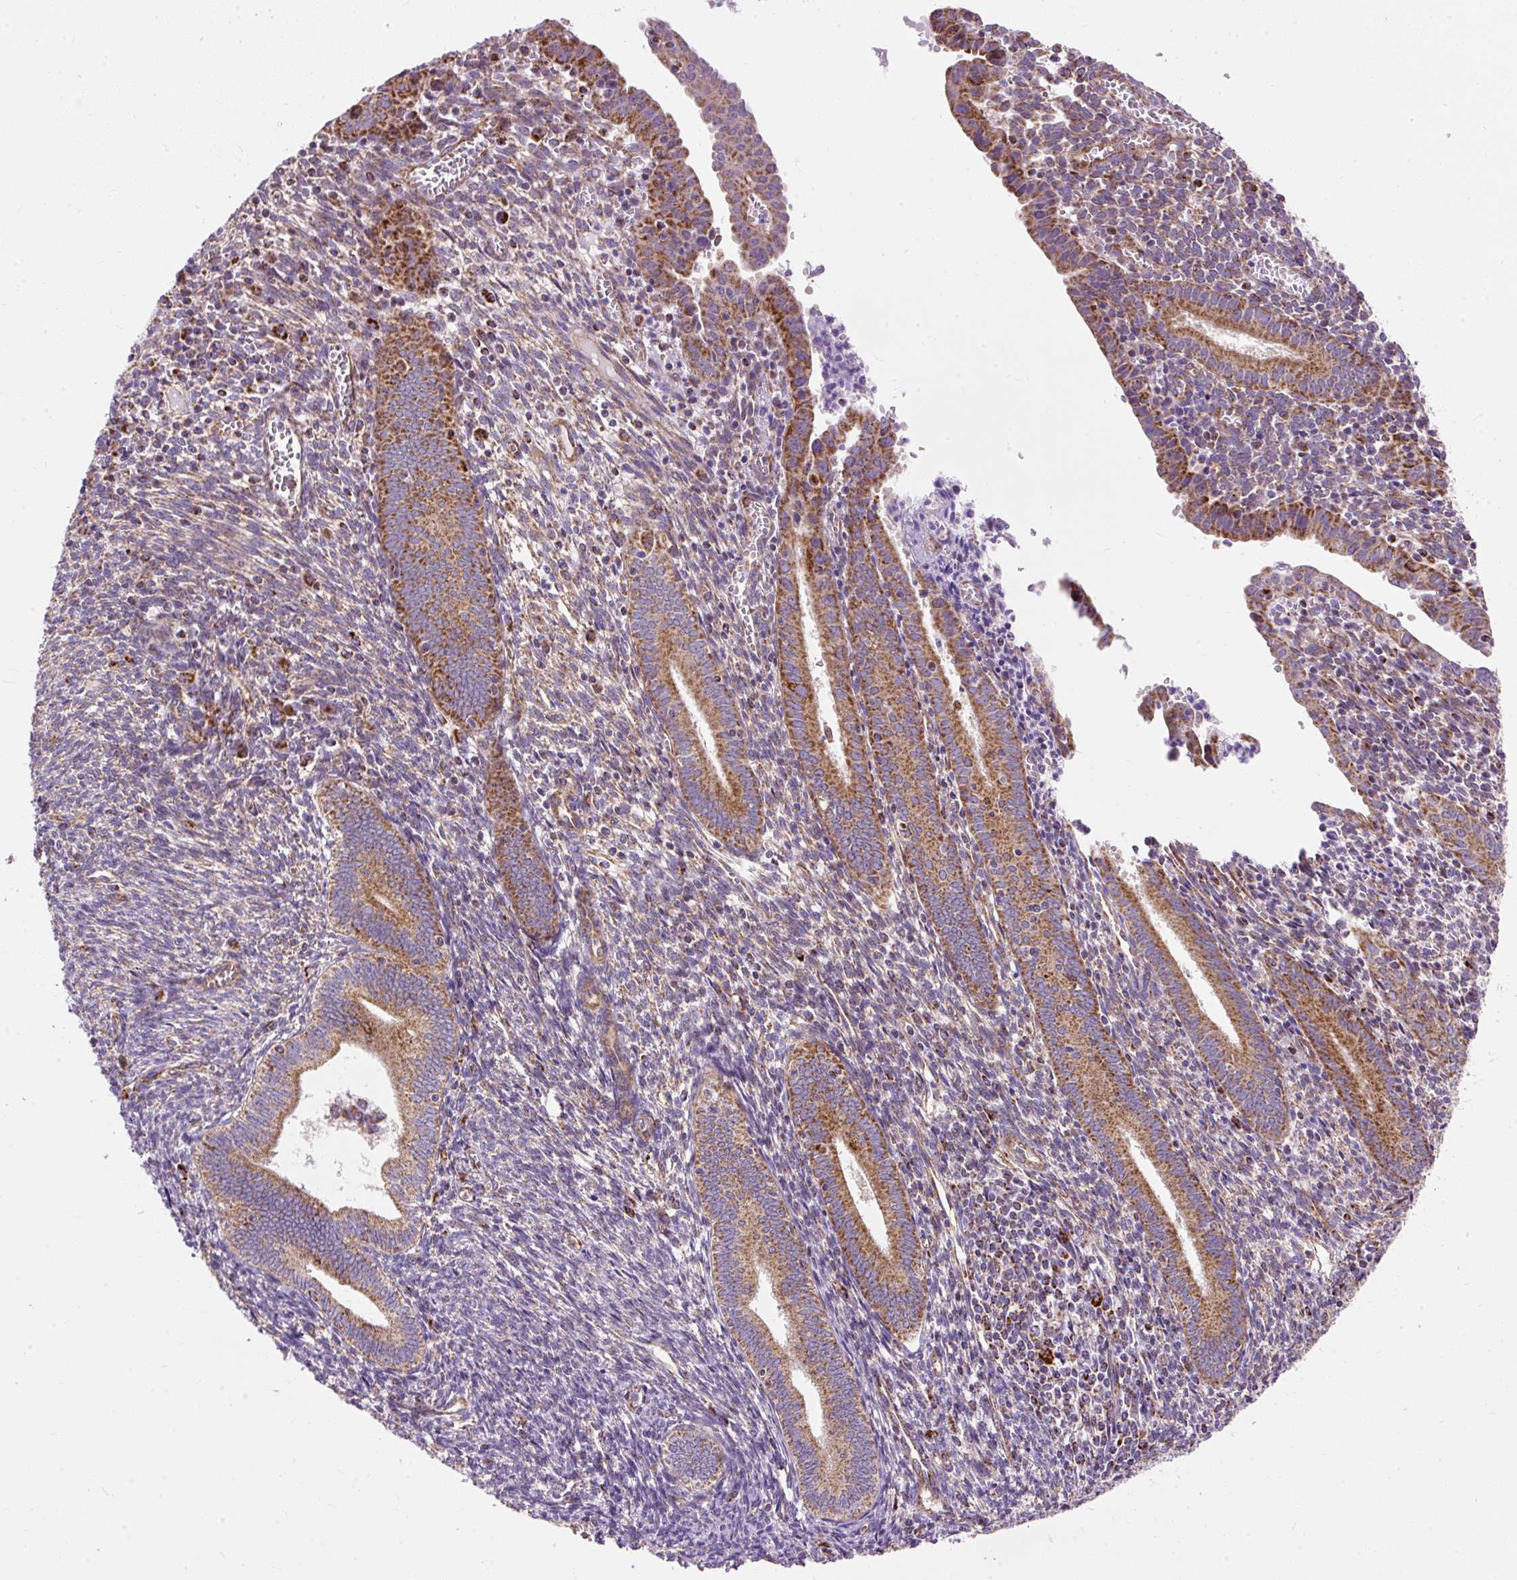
{"staining": {"intensity": "moderate", "quantity": "25%-75%", "location": "cytoplasmic/membranous"}, "tissue": "endometrium", "cell_type": "Cells in endometrial stroma", "image_type": "normal", "snomed": [{"axis": "morphology", "description": "Normal tissue, NOS"}, {"axis": "topography", "description": "Endometrium"}], "caption": "Immunohistochemistry (DAB (3,3'-diaminobenzidine)) staining of normal endometrium shows moderate cytoplasmic/membranous protein expression in about 25%-75% of cells in endometrial stroma. Immunohistochemistry (ihc) stains the protein in brown and the nuclei are stained blue.", "gene": "CEP290", "patient": {"sex": "female", "age": 41}}